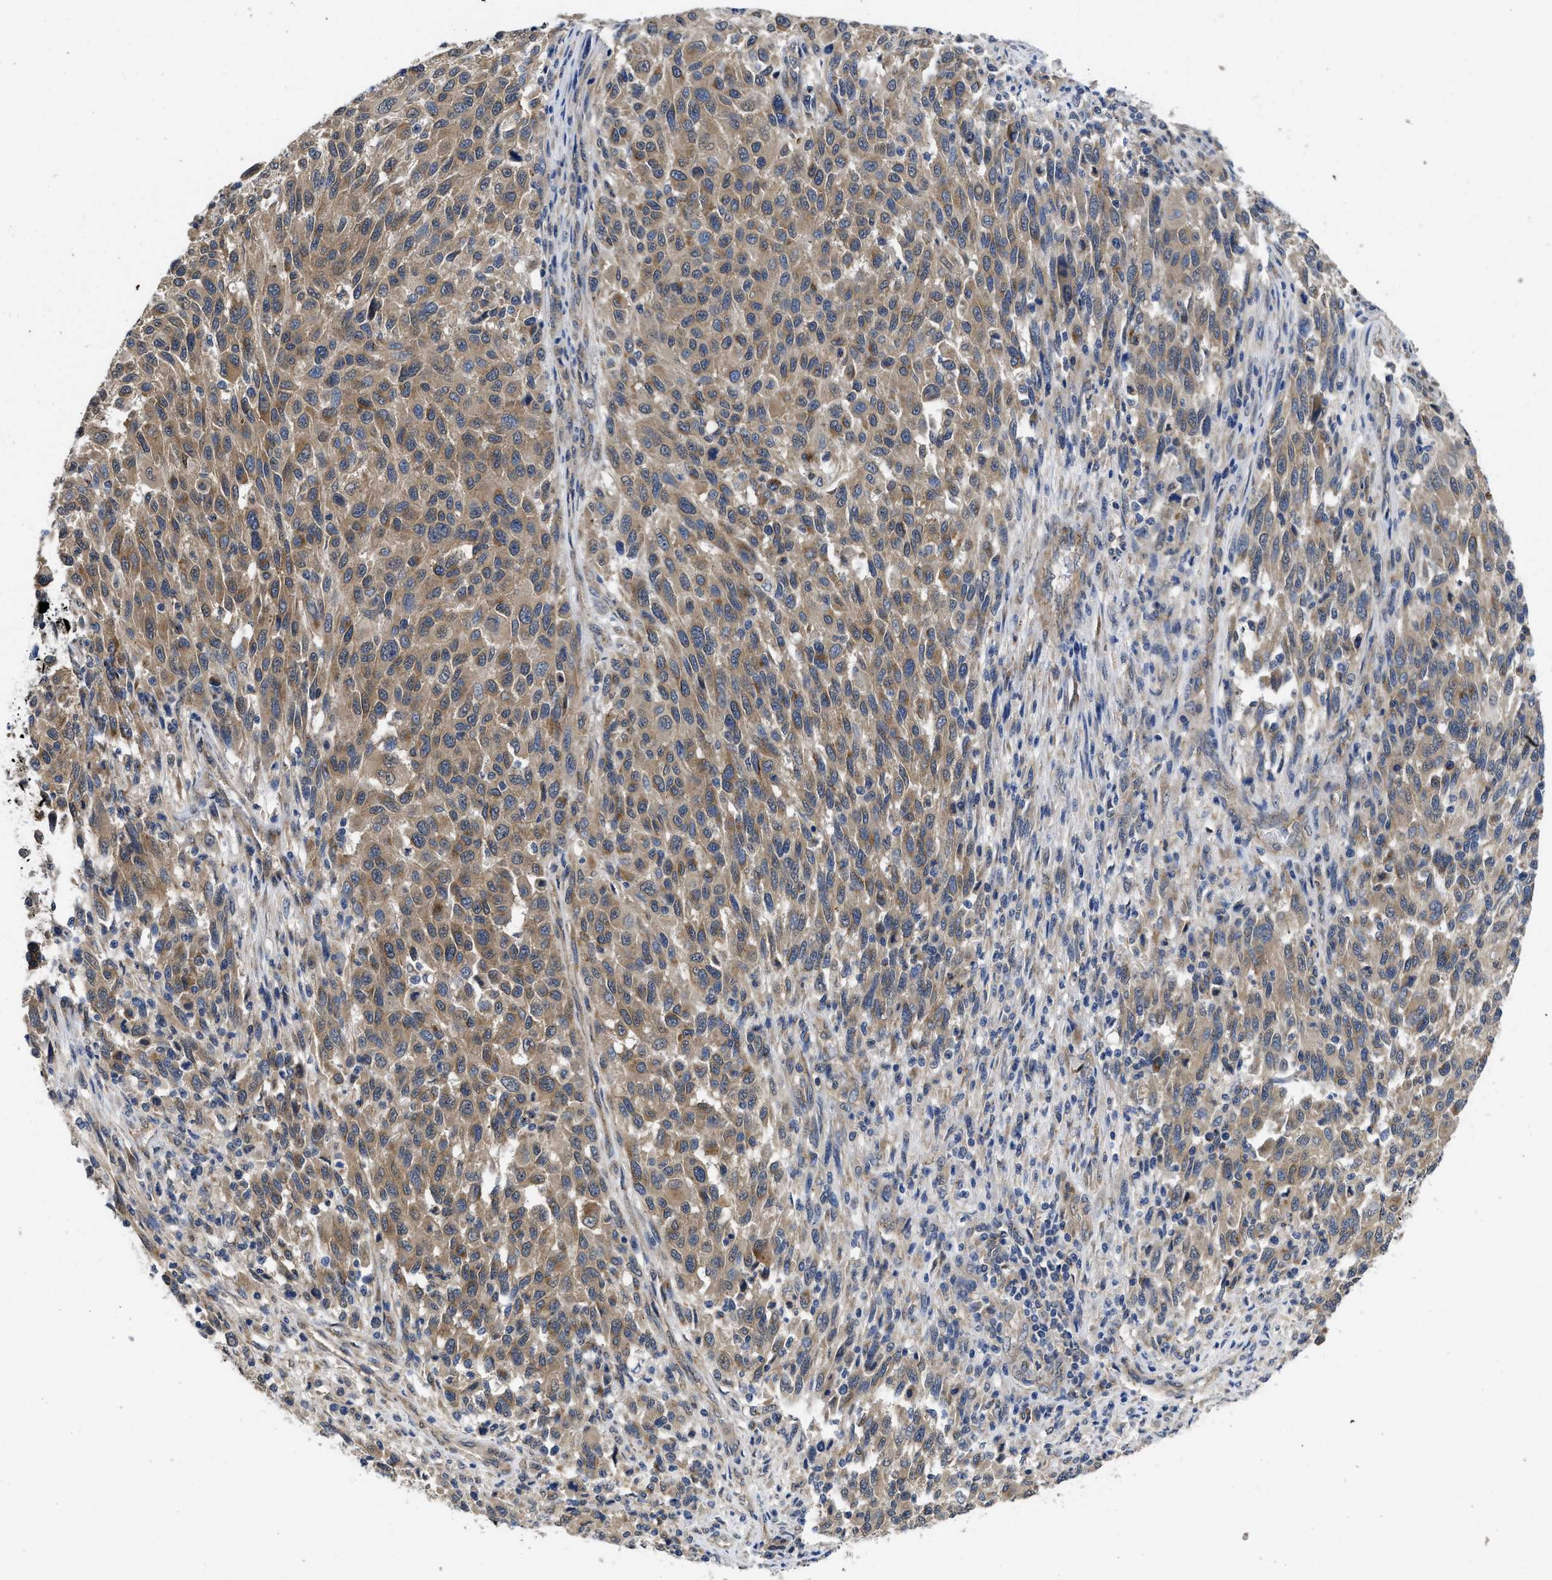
{"staining": {"intensity": "weak", "quantity": ">75%", "location": "cytoplasmic/membranous"}, "tissue": "melanoma", "cell_type": "Tumor cells", "image_type": "cancer", "snomed": [{"axis": "morphology", "description": "Malignant melanoma, Metastatic site"}, {"axis": "topography", "description": "Lymph node"}], "caption": "Immunohistochemical staining of malignant melanoma (metastatic site) reveals weak cytoplasmic/membranous protein expression in approximately >75% of tumor cells.", "gene": "PKD2", "patient": {"sex": "male", "age": 61}}